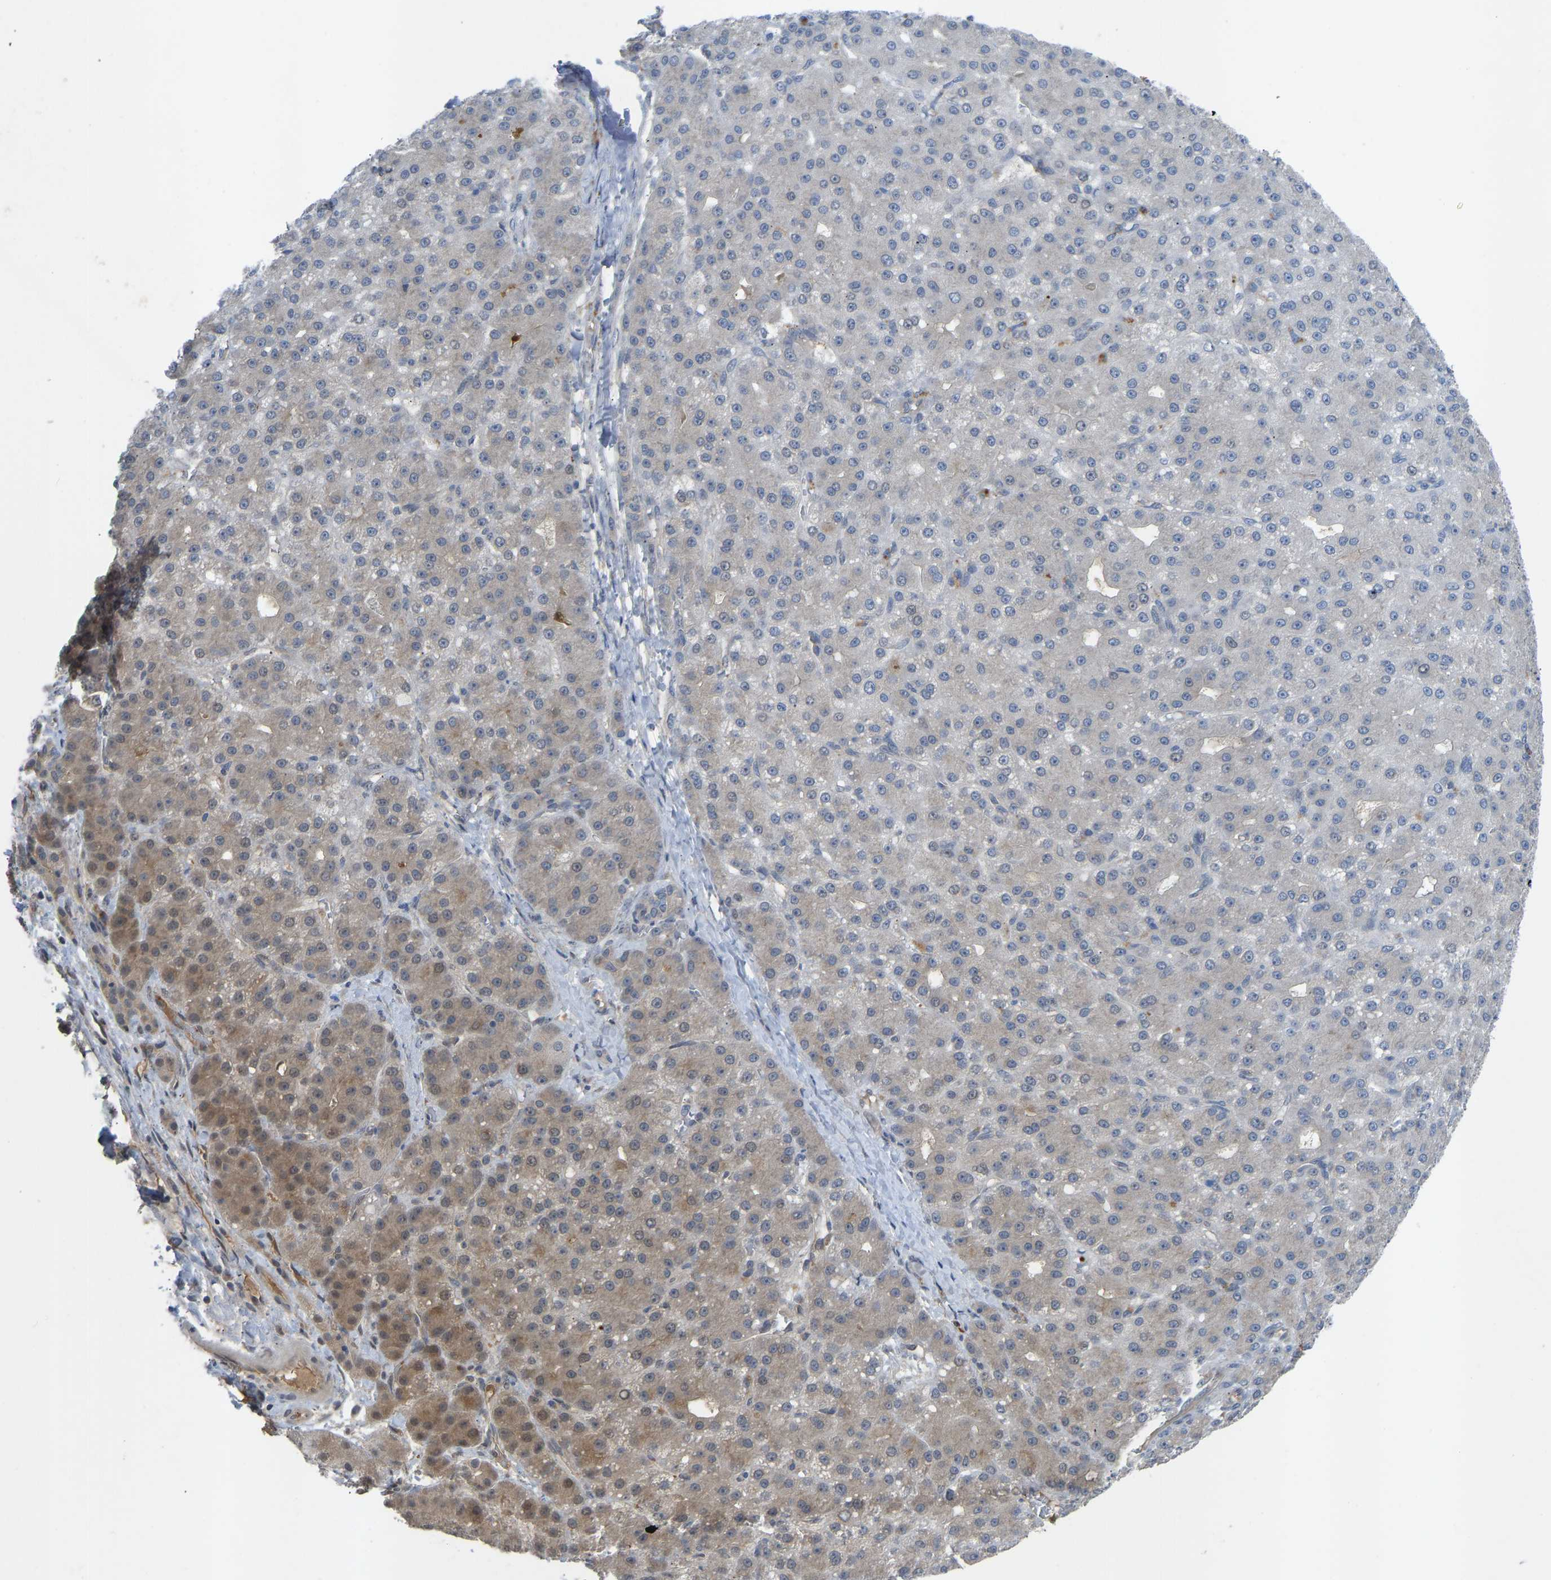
{"staining": {"intensity": "weak", "quantity": "<25%", "location": "cytoplasmic/membranous"}, "tissue": "liver cancer", "cell_type": "Tumor cells", "image_type": "cancer", "snomed": [{"axis": "morphology", "description": "Carcinoma, Hepatocellular, NOS"}, {"axis": "topography", "description": "Liver"}], "caption": "DAB immunohistochemical staining of human liver cancer (hepatocellular carcinoma) exhibits no significant expression in tumor cells.", "gene": "ZNF251", "patient": {"sex": "male", "age": 67}}